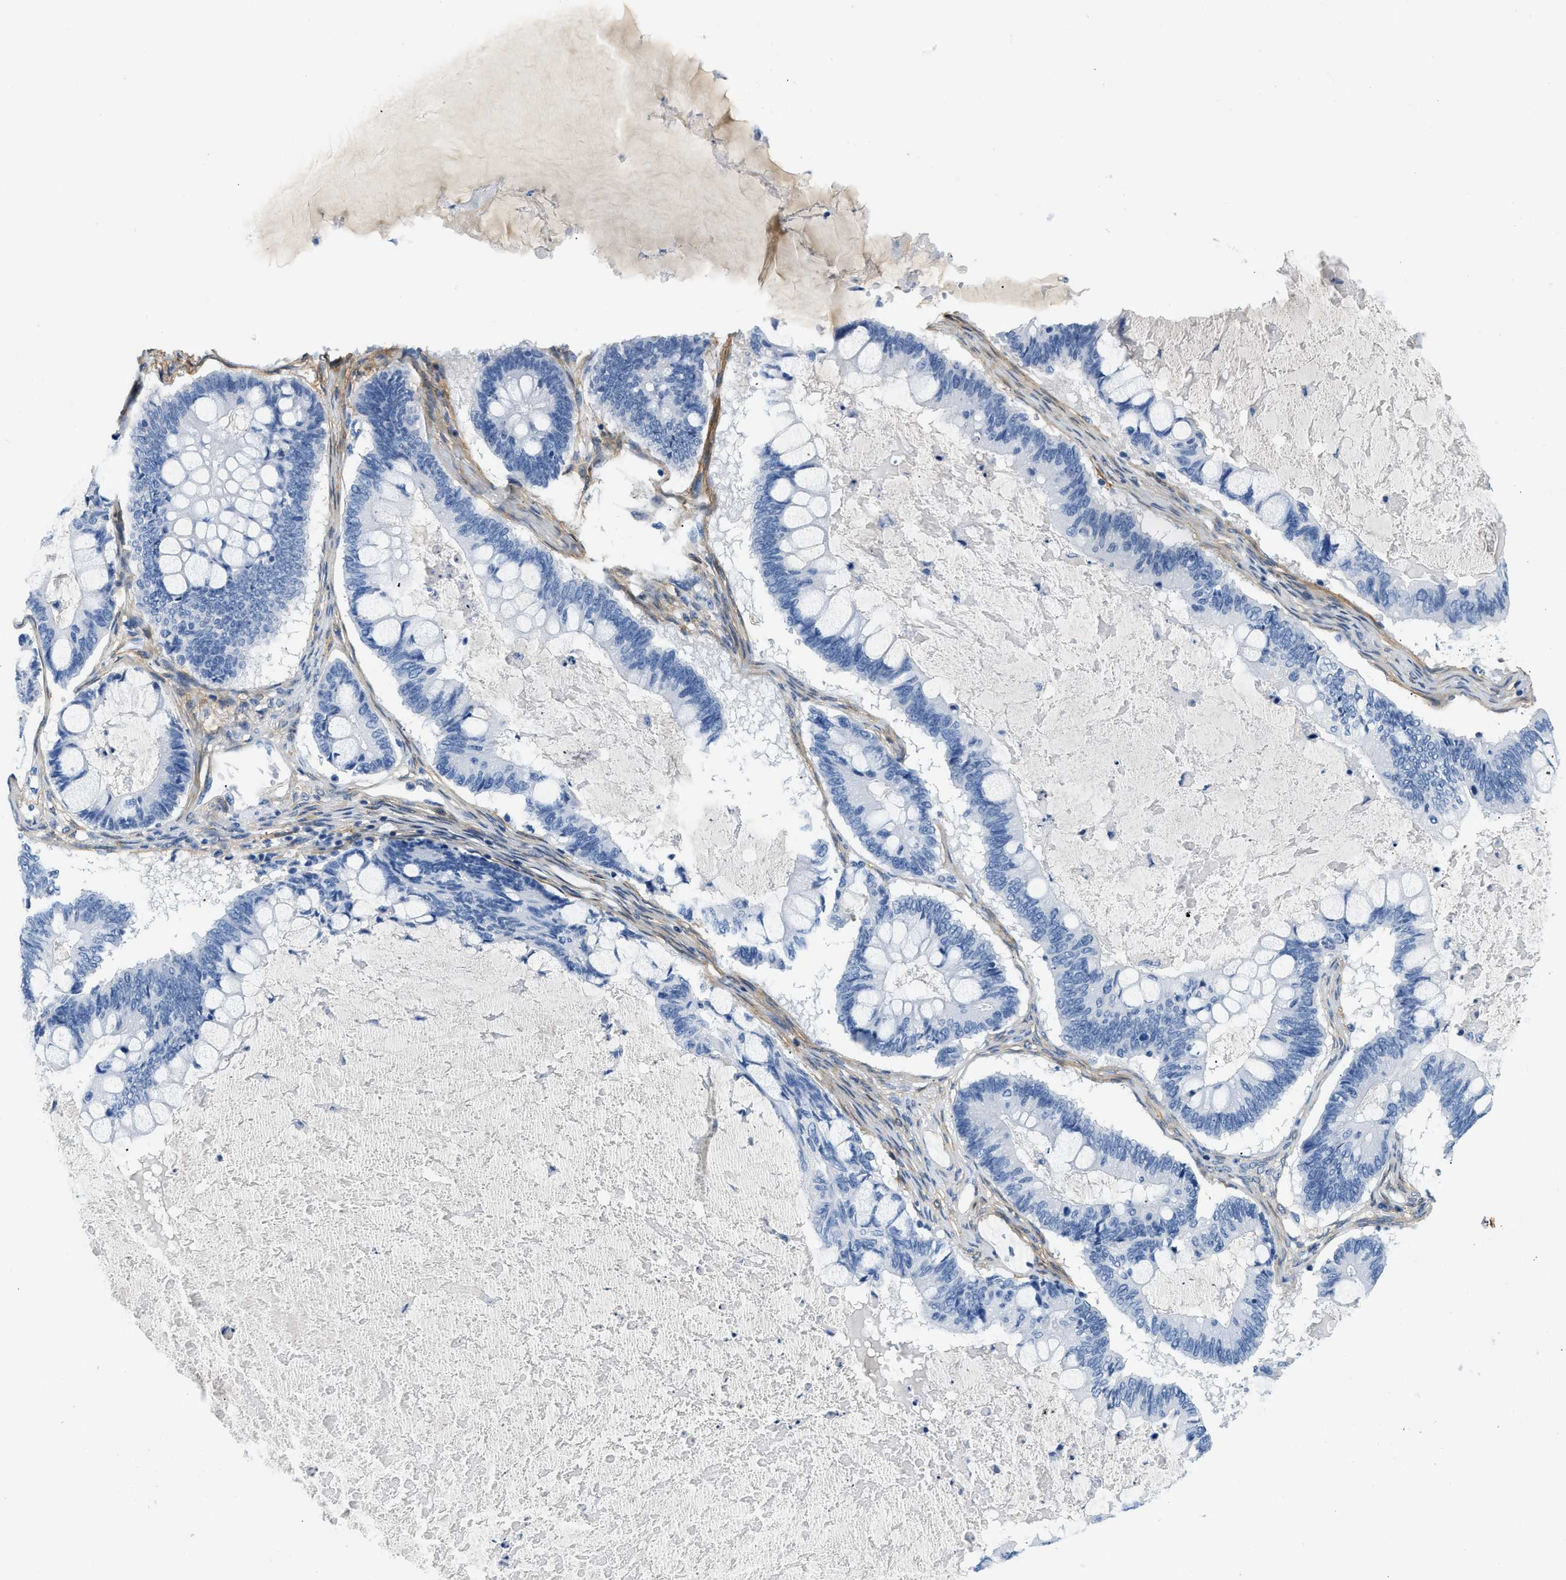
{"staining": {"intensity": "negative", "quantity": "none", "location": "none"}, "tissue": "ovarian cancer", "cell_type": "Tumor cells", "image_type": "cancer", "snomed": [{"axis": "morphology", "description": "Cystadenocarcinoma, mucinous, NOS"}, {"axis": "topography", "description": "Ovary"}], "caption": "A photomicrograph of human mucinous cystadenocarcinoma (ovarian) is negative for staining in tumor cells.", "gene": "PDGFRB", "patient": {"sex": "female", "age": 61}}